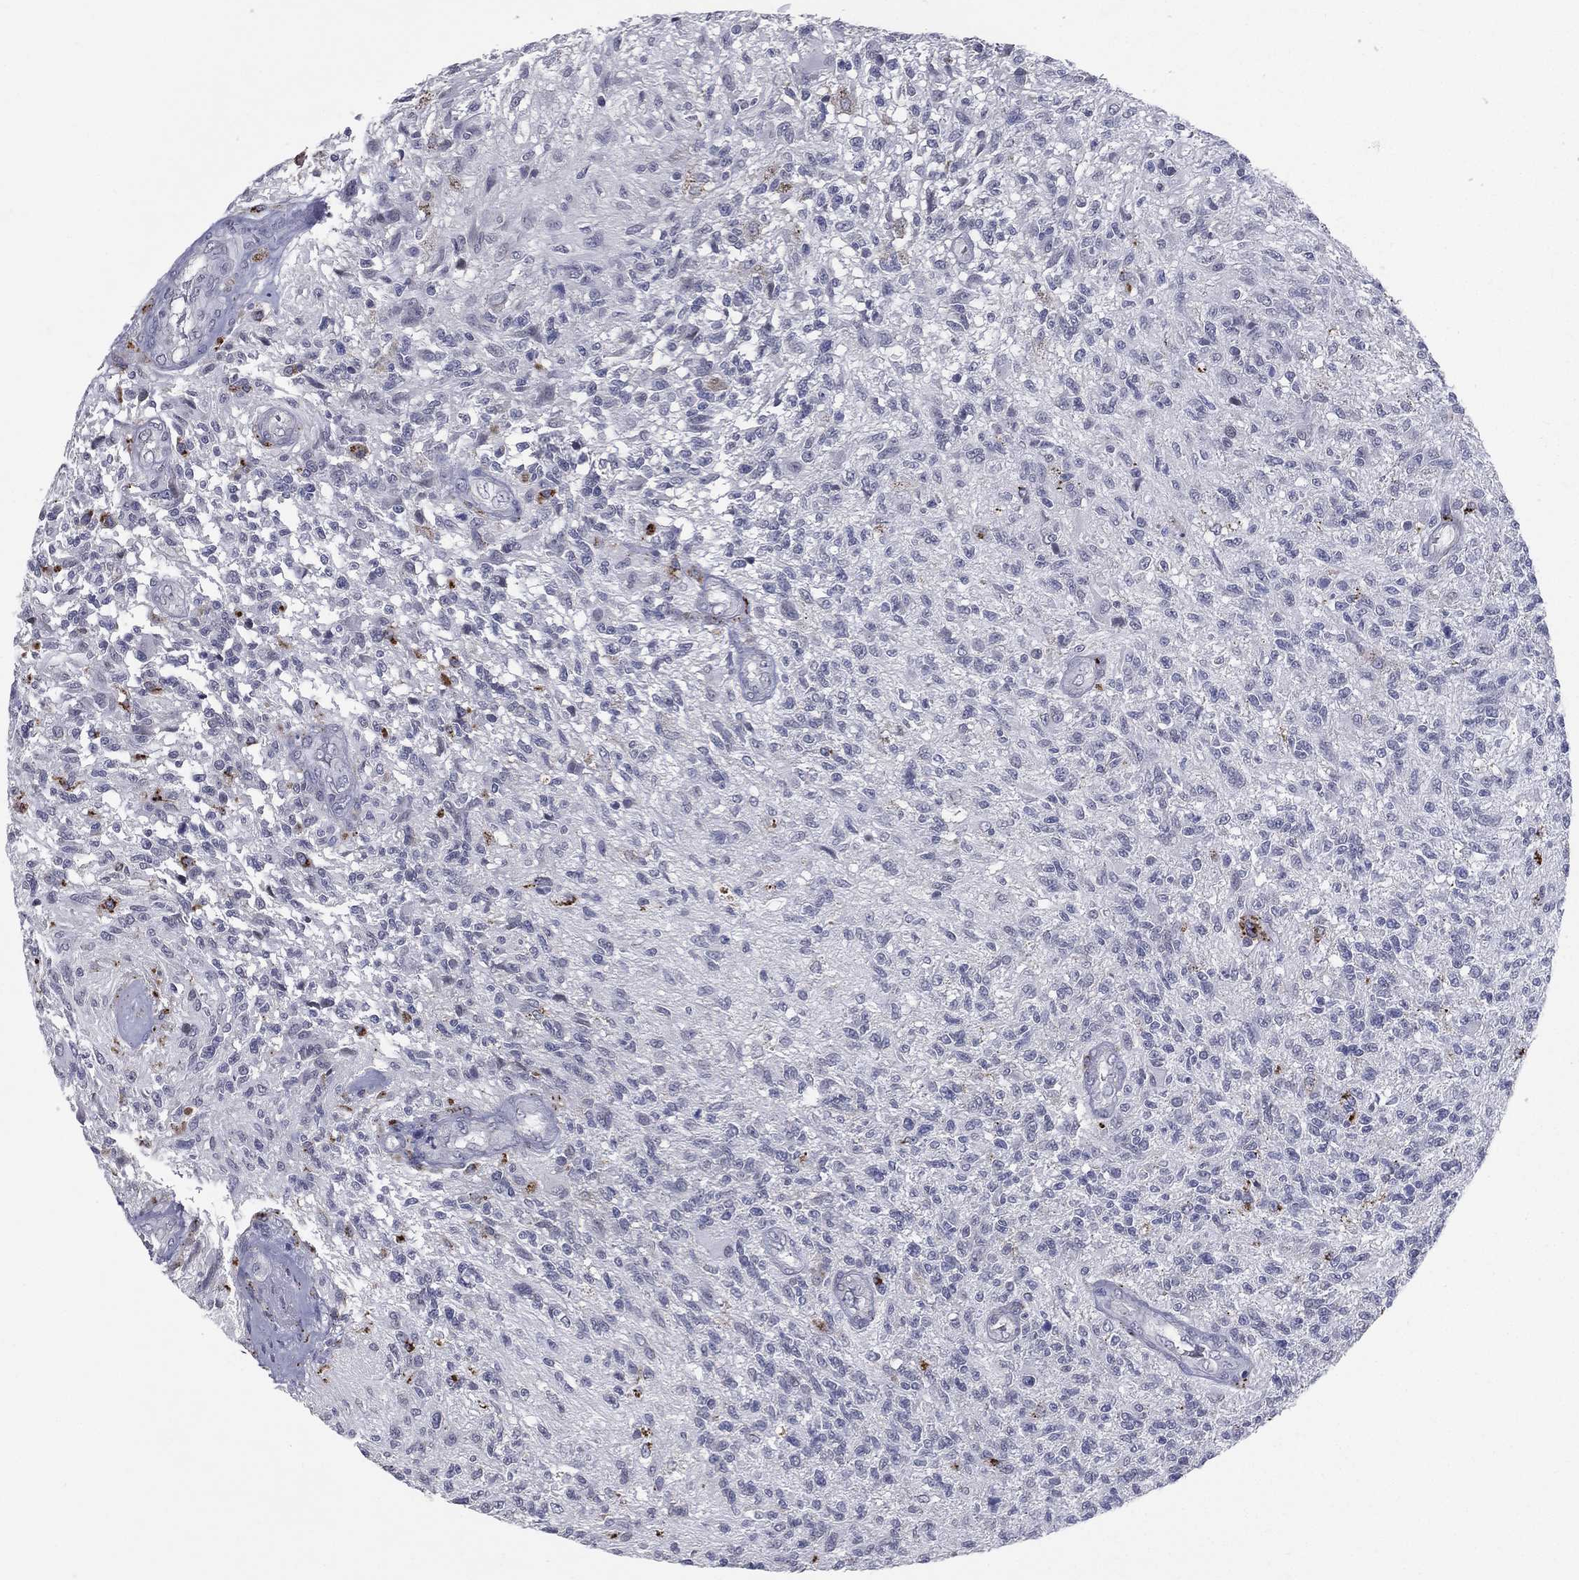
{"staining": {"intensity": "negative", "quantity": "none", "location": "none"}, "tissue": "glioma", "cell_type": "Tumor cells", "image_type": "cancer", "snomed": [{"axis": "morphology", "description": "Glioma, malignant, High grade"}, {"axis": "topography", "description": "Brain"}], "caption": "An immunohistochemistry (IHC) photomicrograph of glioma is shown. There is no staining in tumor cells of glioma.", "gene": "EVI2B", "patient": {"sex": "male", "age": 56}}